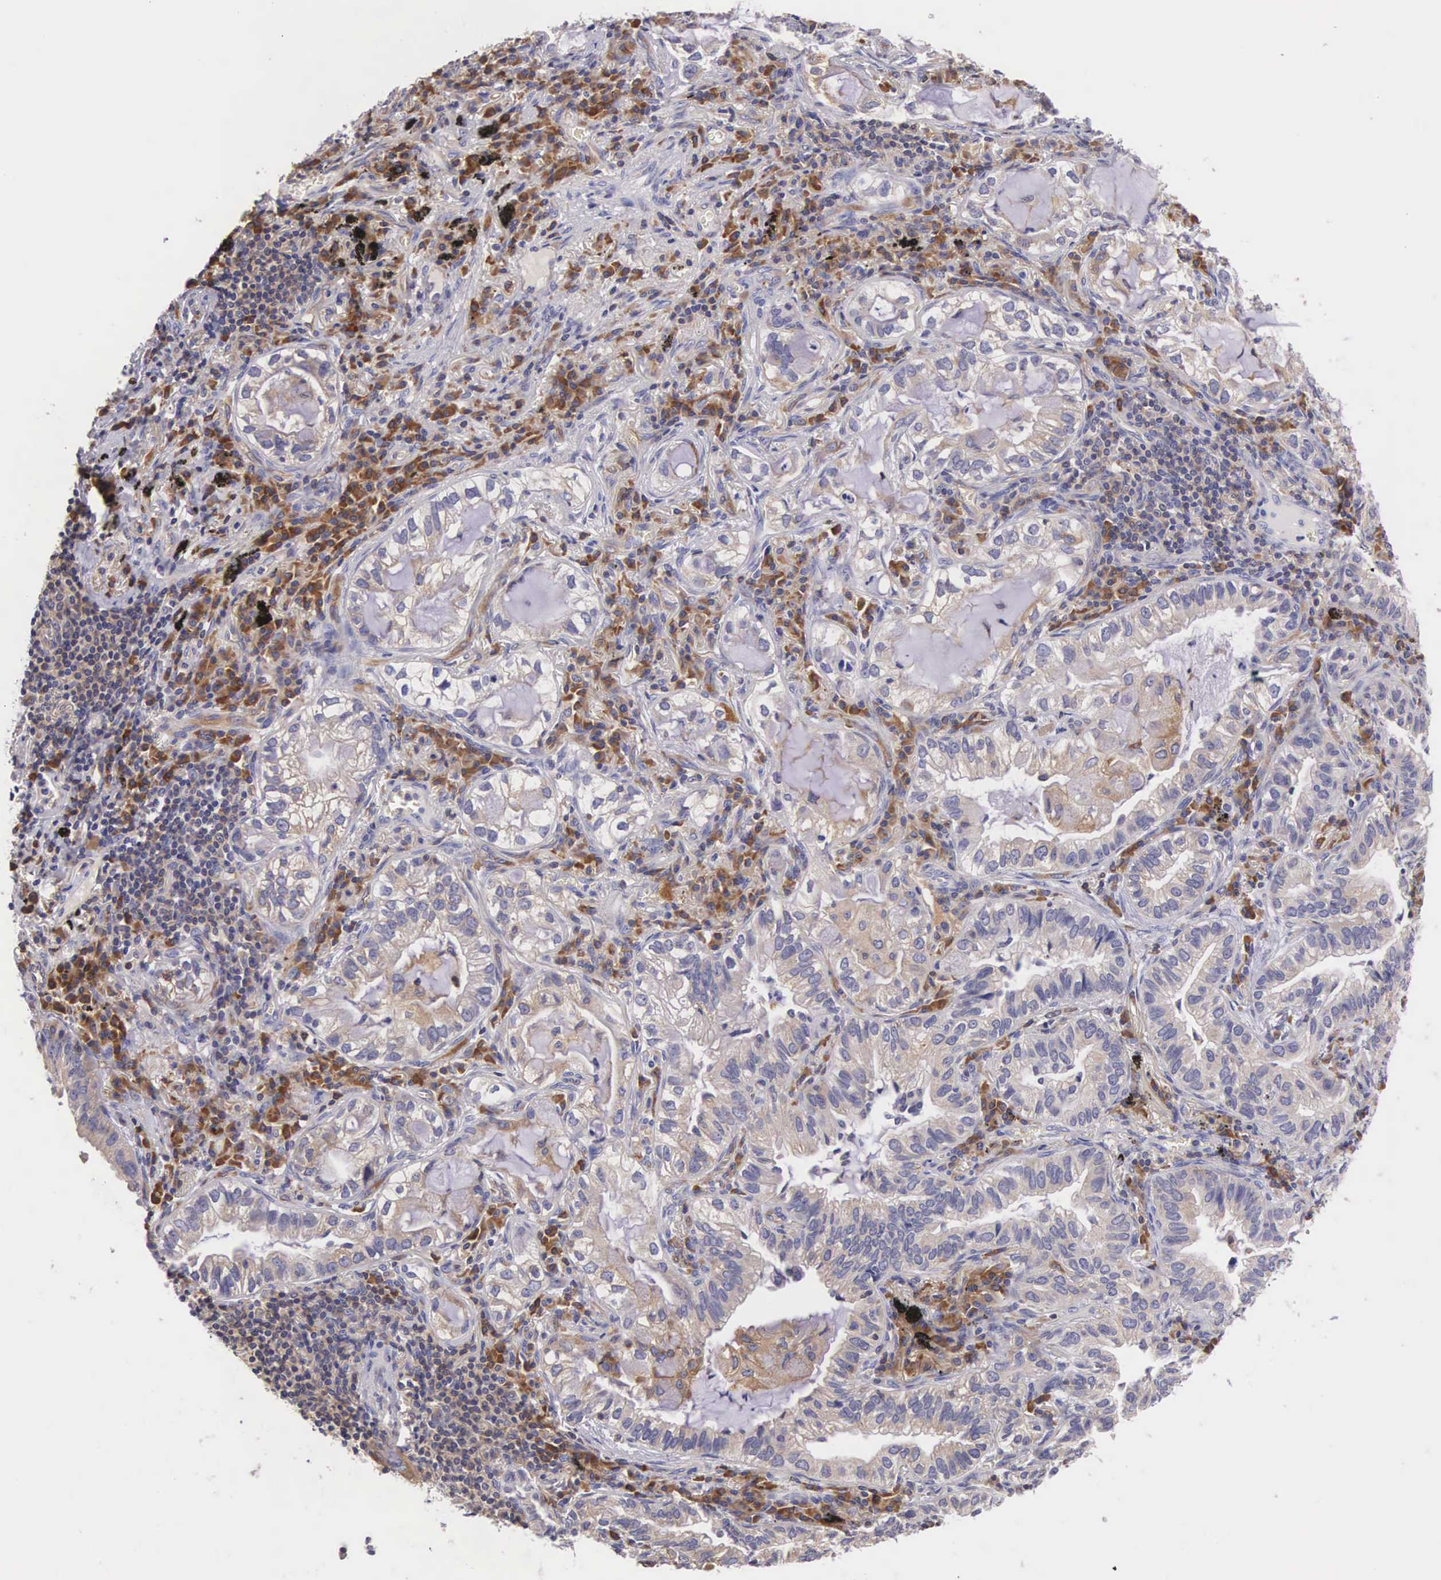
{"staining": {"intensity": "weak", "quantity": "25%-75%", "location": "cytoplasmic/membranous"}, "tissue": "lung cancer", "cell_type": "Tumor cells", "image_type": "cancer", "snomed": [{"axis": "morphology", "description": "Adenocarcinoma, NOS"}, {"axis": "topography", "description": "Lung"}], "caption": "Immunohistochemistry (IHC) photomicrograph of lung cancer stained for a protein (brown), which displays low levels of weak cytoplasmic/membranous expression in approximately 25%-75% of tumor cells.", "gene": "OSBPL3", "patient": {"sex": "female", "age": 50}}